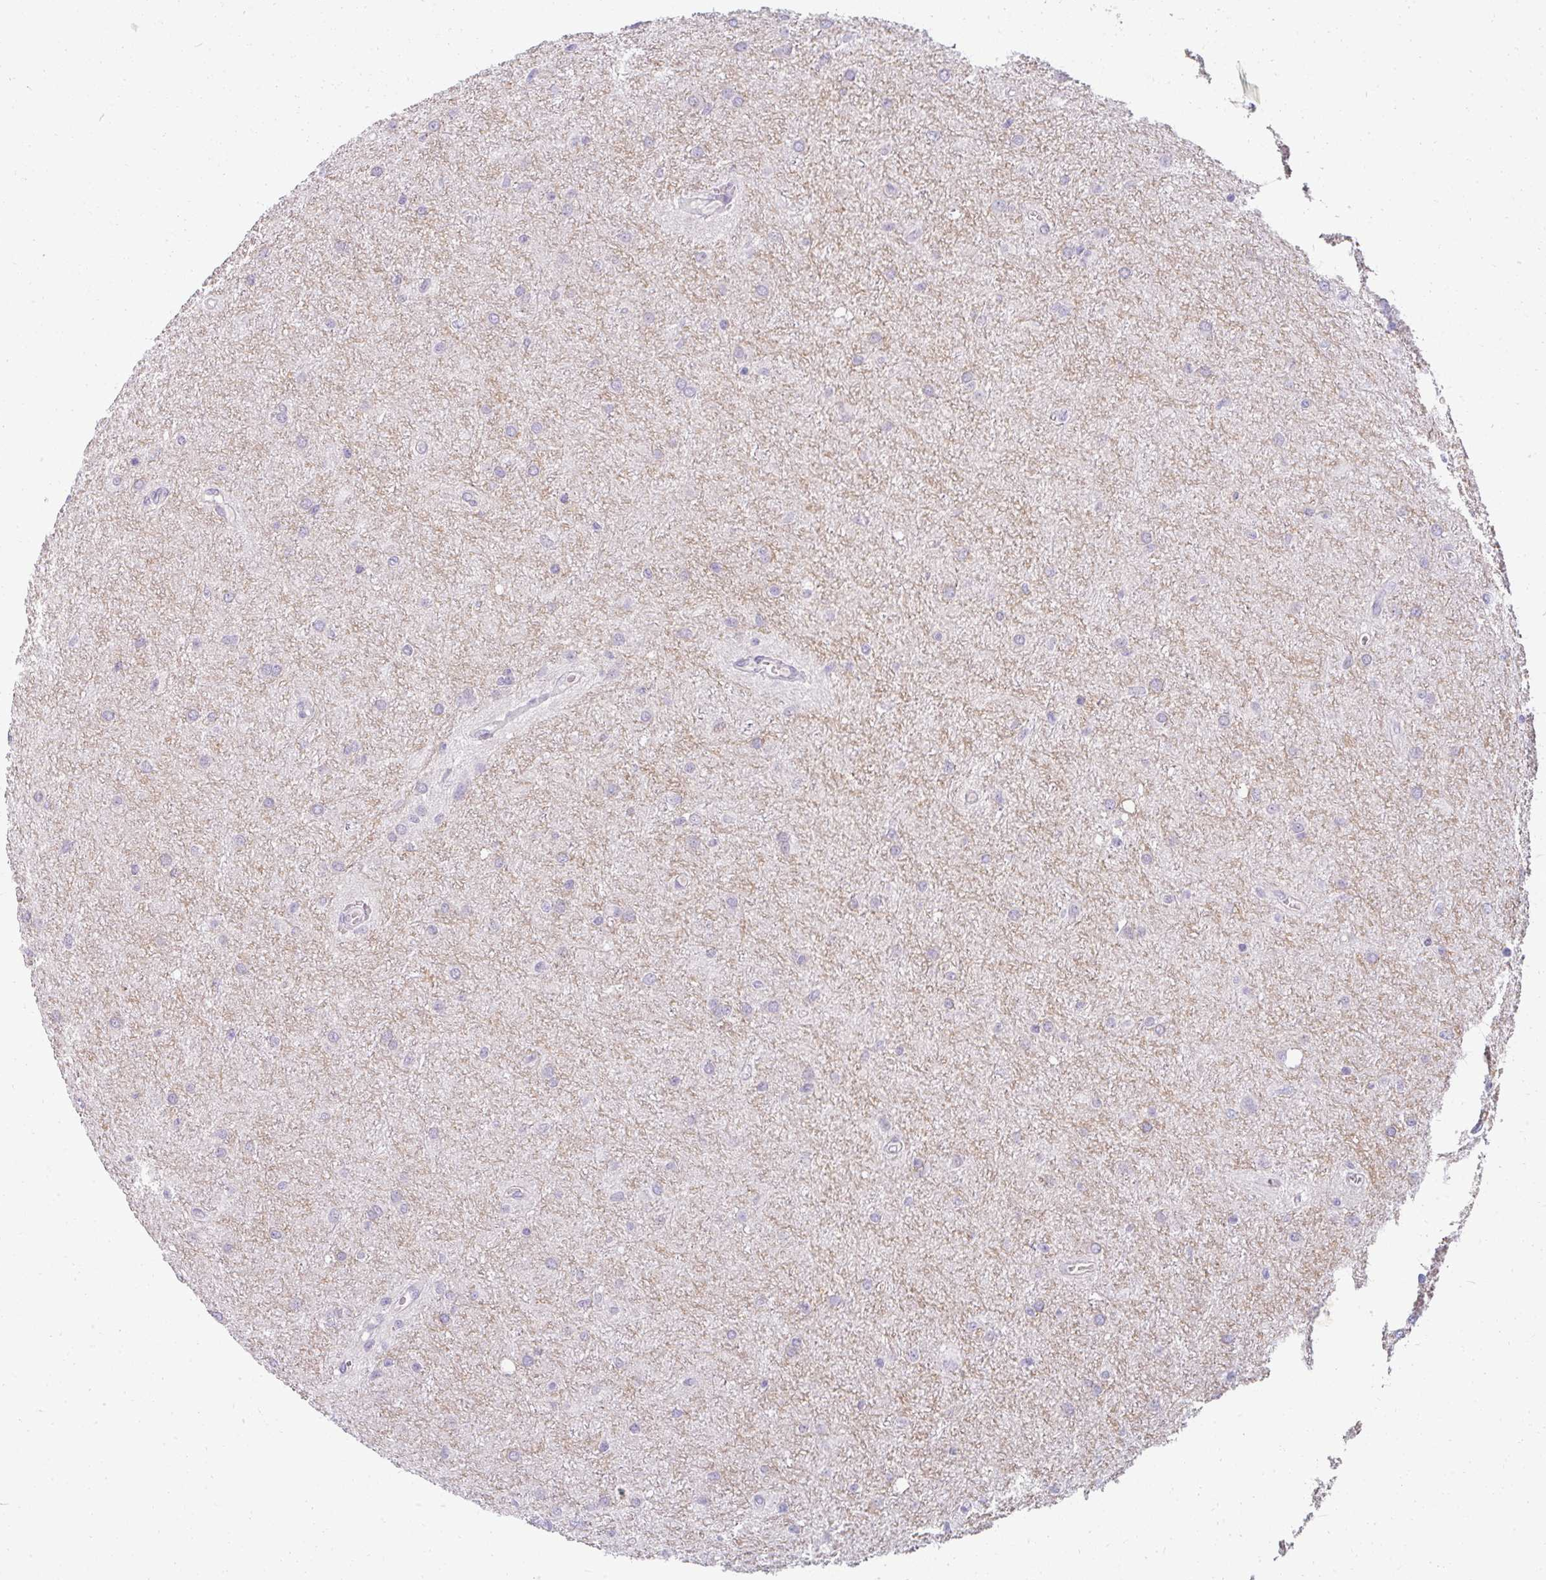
{"staining": {"intensity": "negative", "quantity": "none", "location": "none"}, "tissue": "glioma", "cell_type": "Tumor cells", "image_type": "cancer", "snomed": [{"axis": "morphology", "description": "Glioma, malignant, Low grade"}, {"axis": "topography", "description": "Cerebellum"}], "caption": "Immunohistochemistry (IHC) of malignant low-grade glioma demonstrates no positivity in tumor cells.", "gene": "PPFIA4", "patient": {"sex": "female", "age": 5}}